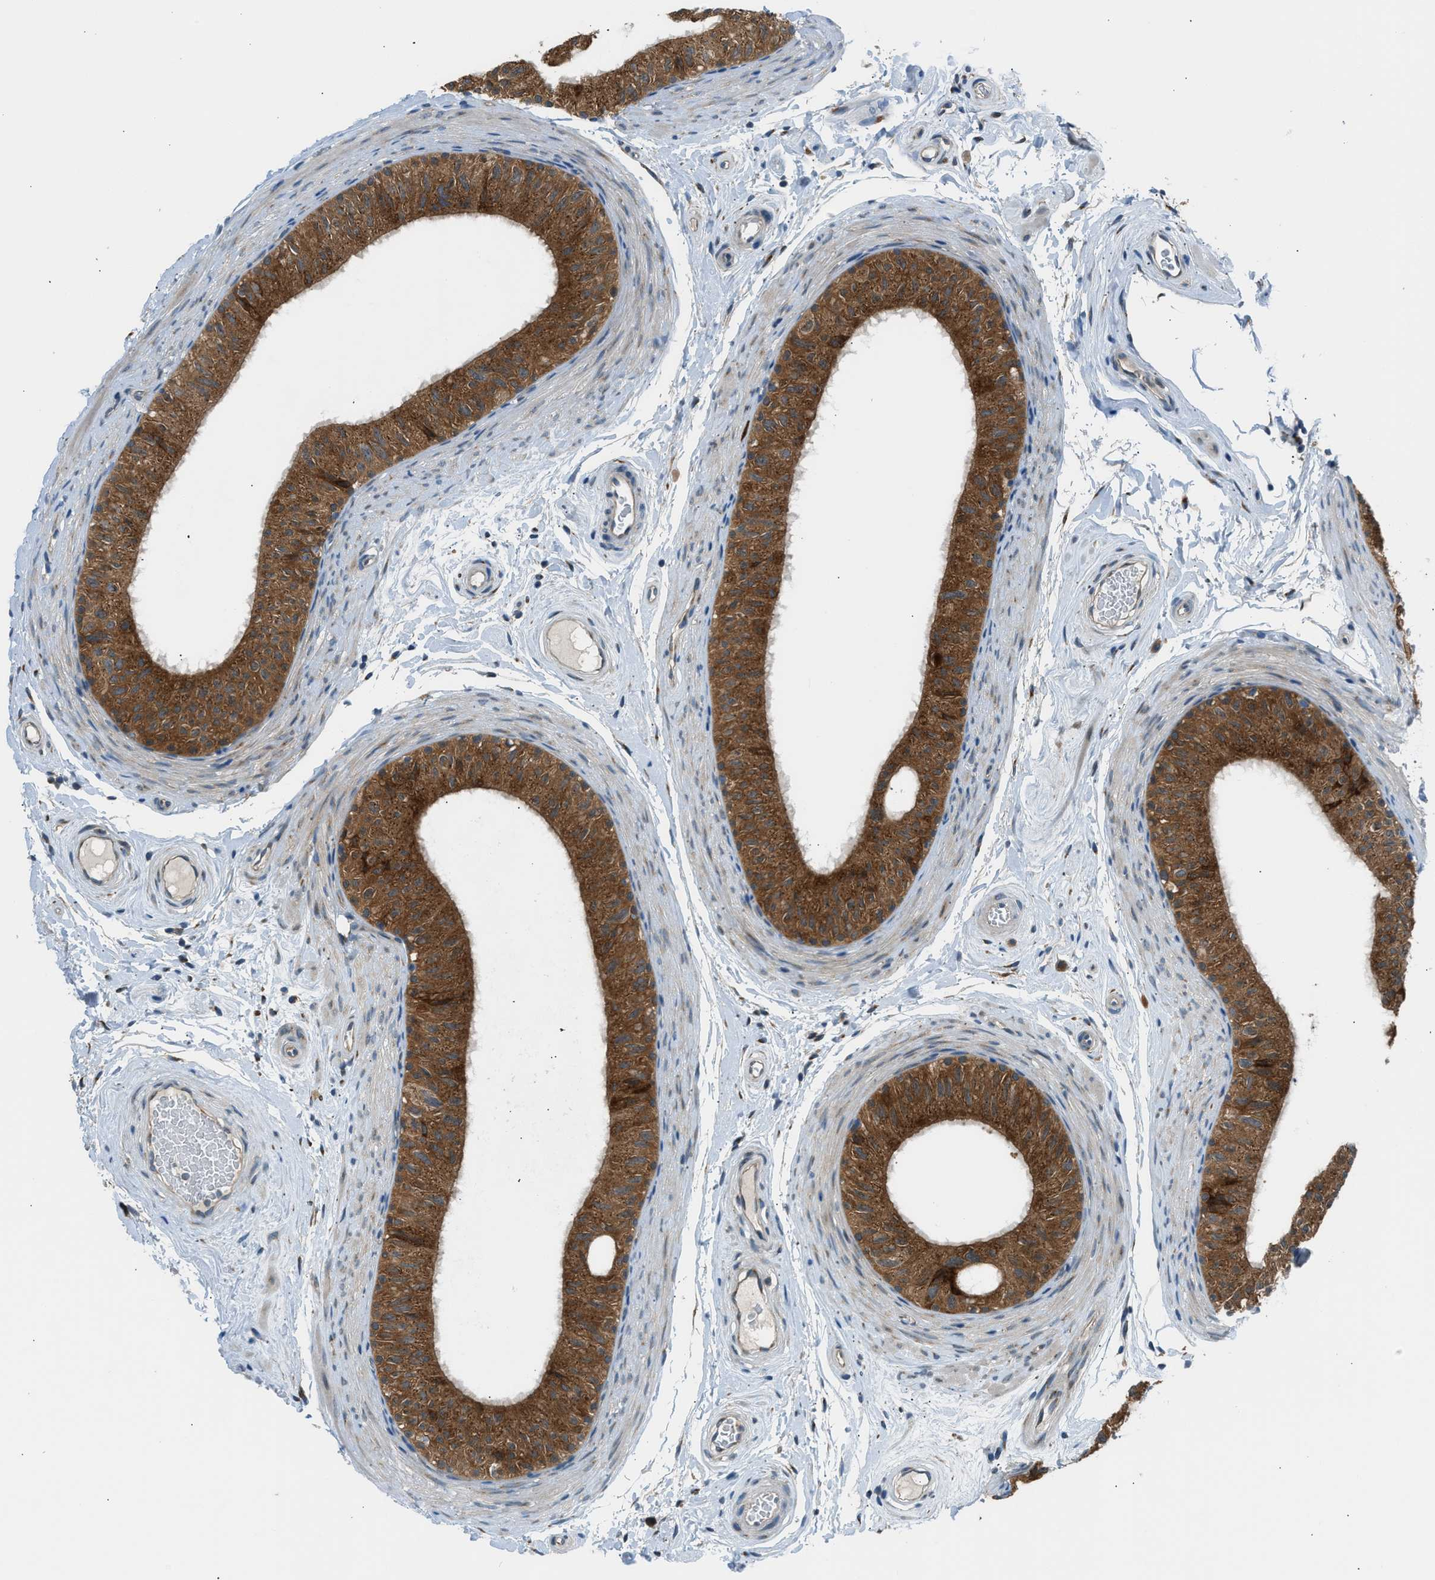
{"staining": {"intensity": "moderate", "quantity": ">75%", "location": "cytoplasmic/membranous"}, "tissue": "epididymis", "cell_type": "Glandular cells", "image_type": "normal", "snomed": [{"axis": "morphology", "description": "Normal tissue, NOS"}, {"axis": "topography", "description": "Epididymis"}], "caption": "IHC micrograph of benign epididymis: human epididymis stained using IHC displays medium levels of moderate protein expression localized specifically in the cytoplasmic/membranous of glandular cells, appearing as a cytoplasmic/membranous brown color.", "gene": "EDARADD", "patient": {"sex": "male", "age": 34}}